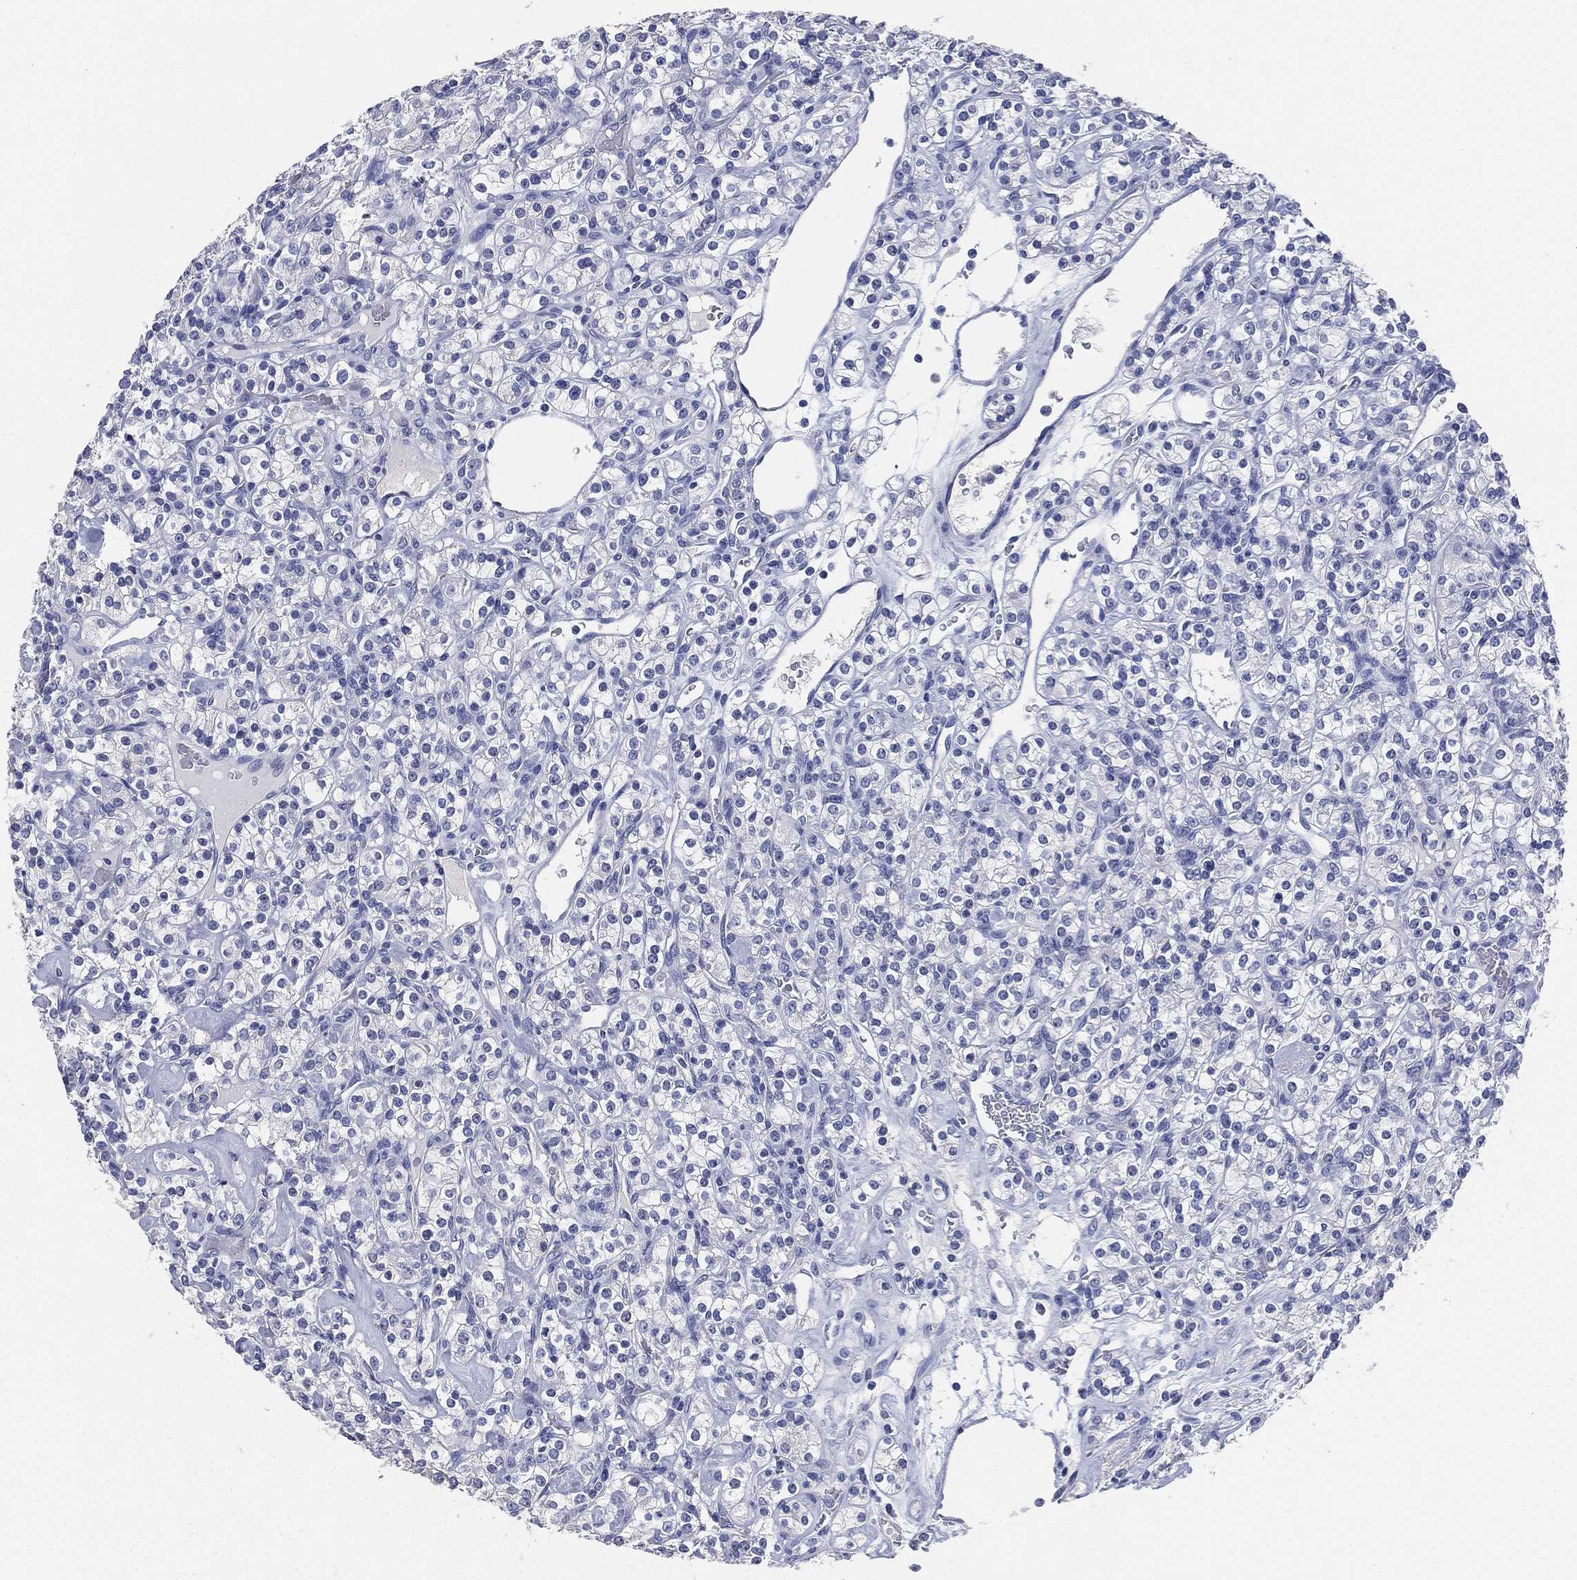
{"staining": {"intensity": "negative", "quantity": "none", "location": "none"}, "tissue": "renal cancer", "cell_type": "Tumor cells", "image_type": "cancer", "snomed": [{"axis": "morphology", "description": "Adenocarcinoma, NOS"}, {"axis": "topography", "description": "Kidney"}], "caption": "A micrograph of human renal cancer is negative for staining in tumor cells. (Brightfield microscopy of DAB immunohistochemistry at high magnification).", "gene": "IYD", "patient": {"sex": "male", "age": 77}}